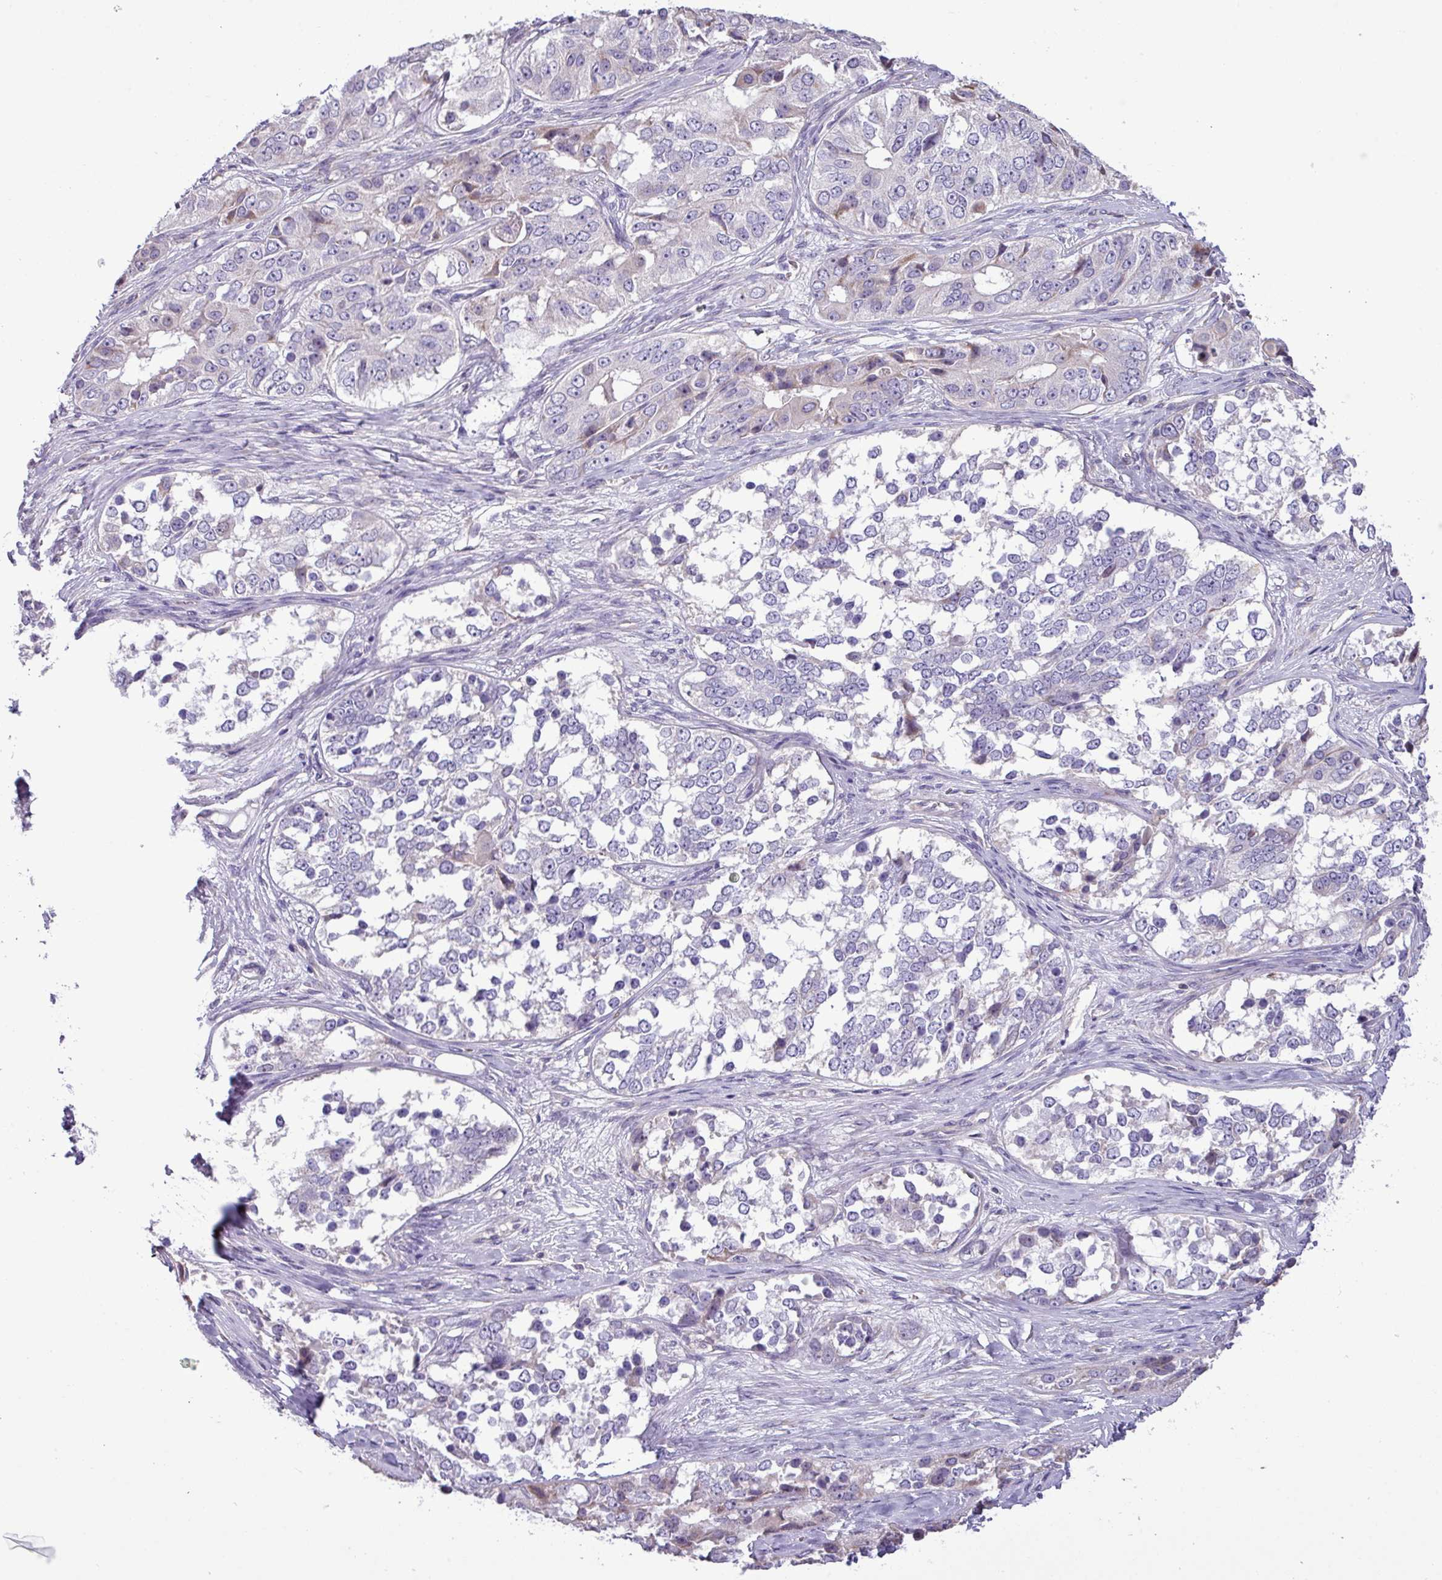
{"staining": {"intensity": "negative", "quantity": "none", "location": "none"}, "tissue": "ovarian cancer", "cell_type": "Tumor cells", "image_type": "cancer", "snomed": [{"axis": "morphology", "description": "Carcinoma, endometroid"}, {"axis": "topography", "description": "Ovary"}], "caption": "Tumor cells show no significant protein staining in ovarian endometroid carcinoma. (DAB IHC visualized using brightfield microscopy, high magnification).", "gene": "IRGC", "patient": {"sex": "female", "age": 51}}